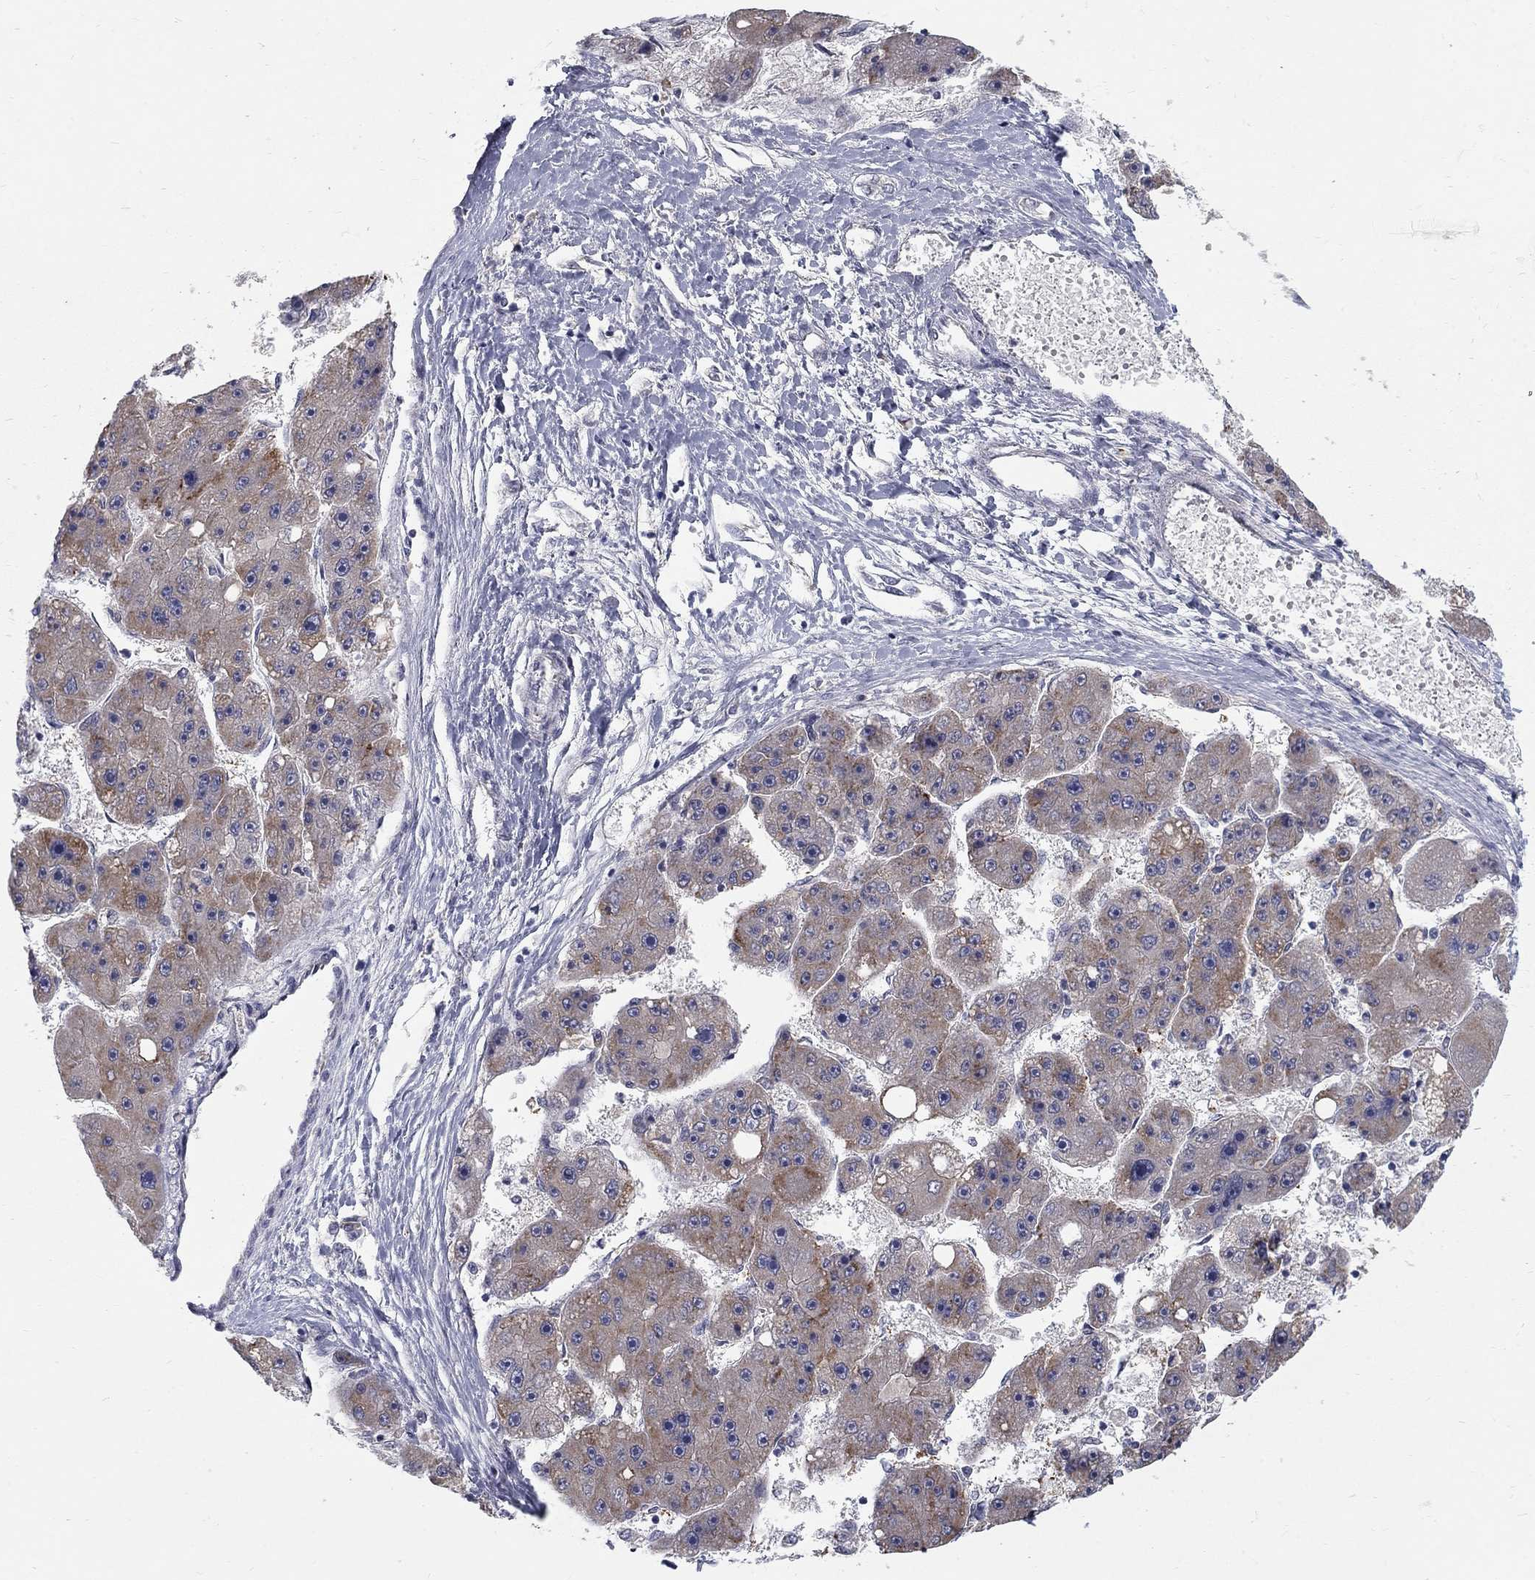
{"staining": {"intensity": "moderate", "quantity": "<25%", "location": "cytoplasmic/membranous"}, "tissue": "liver cancer", "cell_type": "Tumor cells", "image_type": "cancer", "snomed": [{"axis": "morphology", "description": "Carcinoma, Hepatocellular, NOS"}, {"axis": "topography", "description": "Liver"}], "caption": "Immunohistochemistry histopathology image of liver hepatocellular carcinoma stained for a protein (brown), which exhibits low levels of moderate cytoplasmic/membranous expression in about <25% of tumor cells.", "gene": "PANK3", "patient": {"sex": "female", "age": 61}}